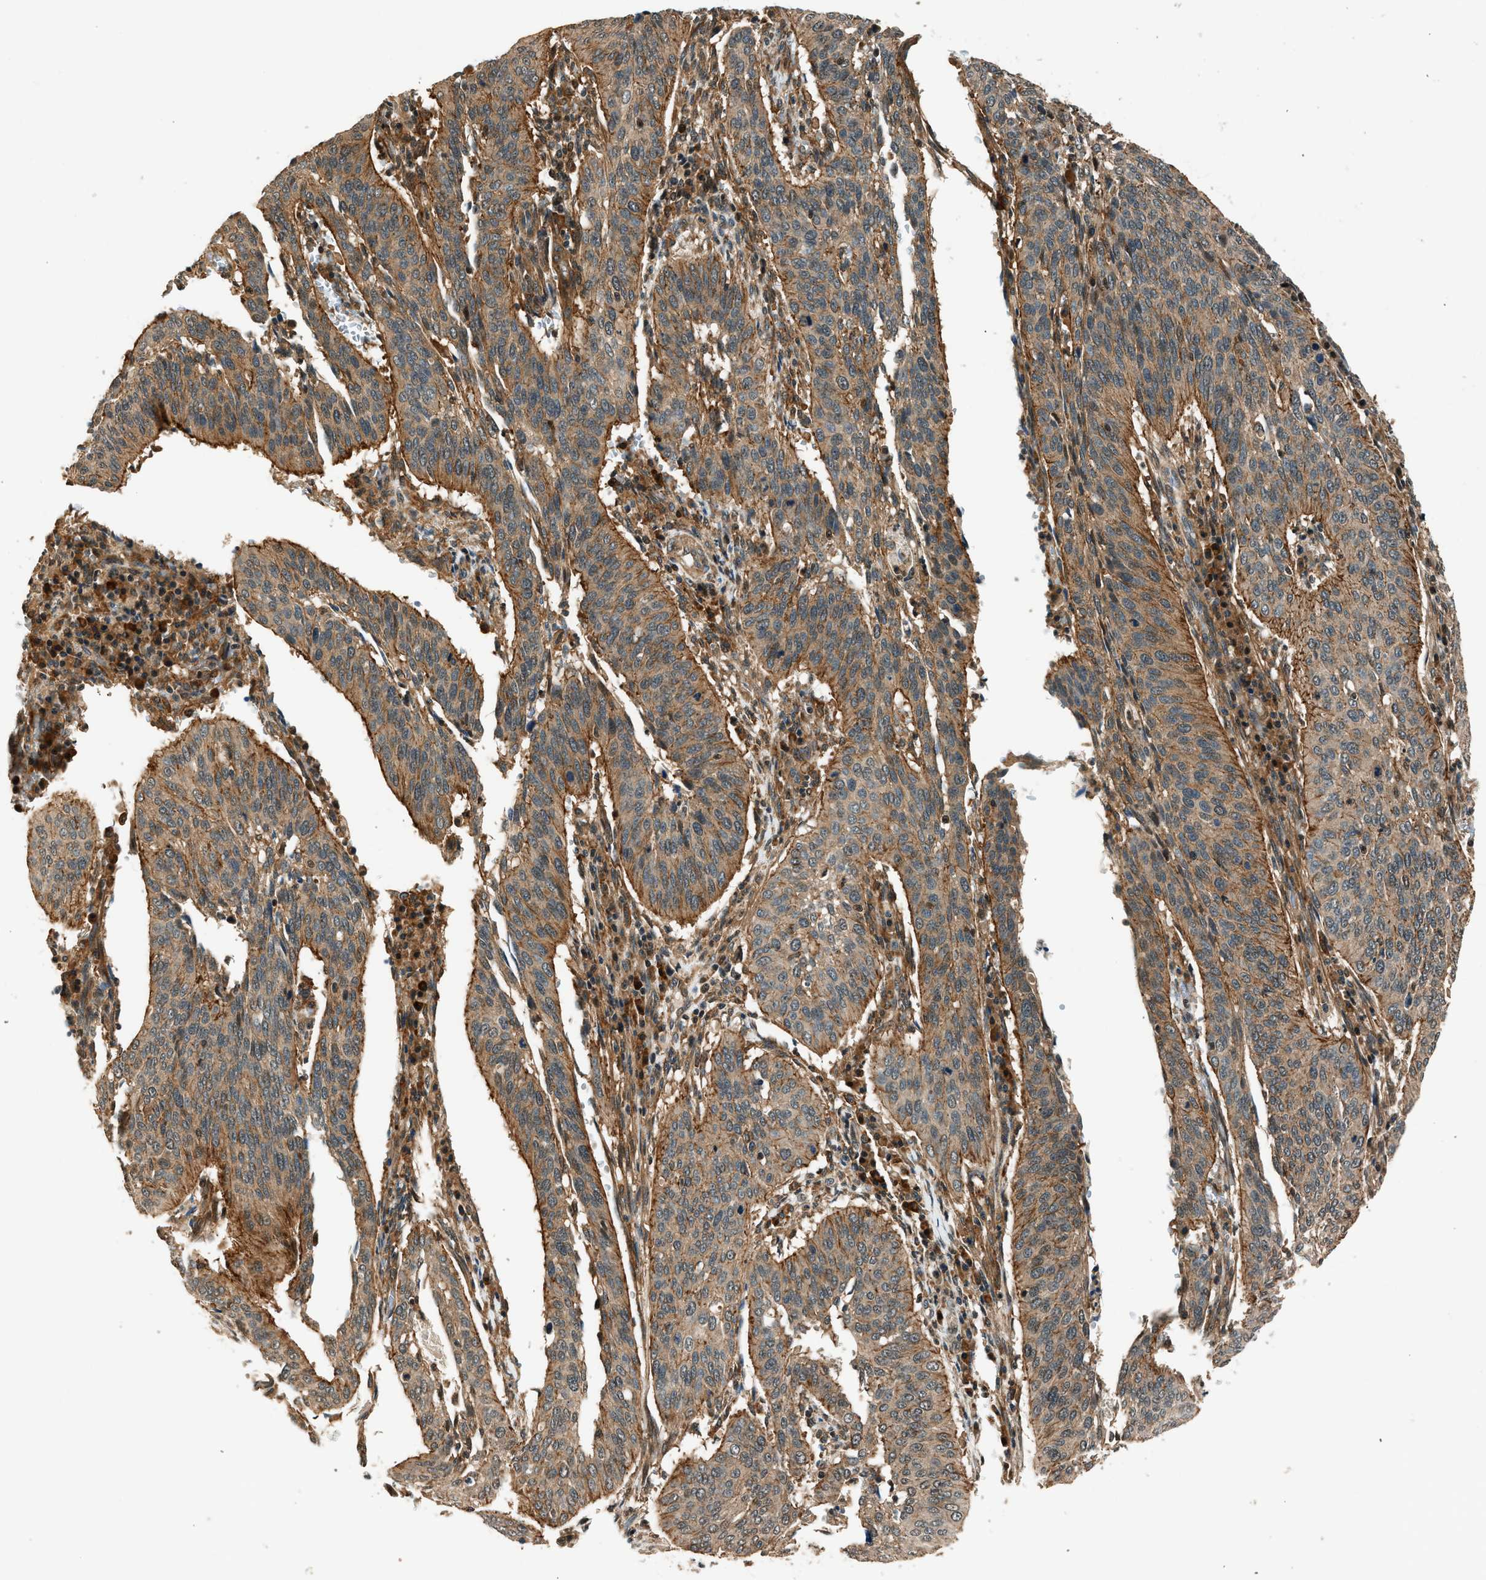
{"staining": {"intensity": "strong", "quantity": ">75%", "location": "cytoplasmic/membranous"}, "tissue": "cervical cancer", "cell_type": "Tumor cells", "image_type": "cancer", "snomed": [{"axis": "morphology", "description": "Normal tissue, NOS"}, {"axis": "morphology", "description": "Squamous cell carcinoma, NOS"}, {"axis": "topography", "description": "Cervix"}], "caption": "Cervical squamous cell carcinoma stained with immunohistochemistry exhibits strong cytoplasmic/membranous staining in approximately >75% of tumor cells. (DAB IHC, brown staining for protein, blue staining for nuclei).", "gene": "ARHGEF11", "patient": {"sex": "female", "age": 39}}